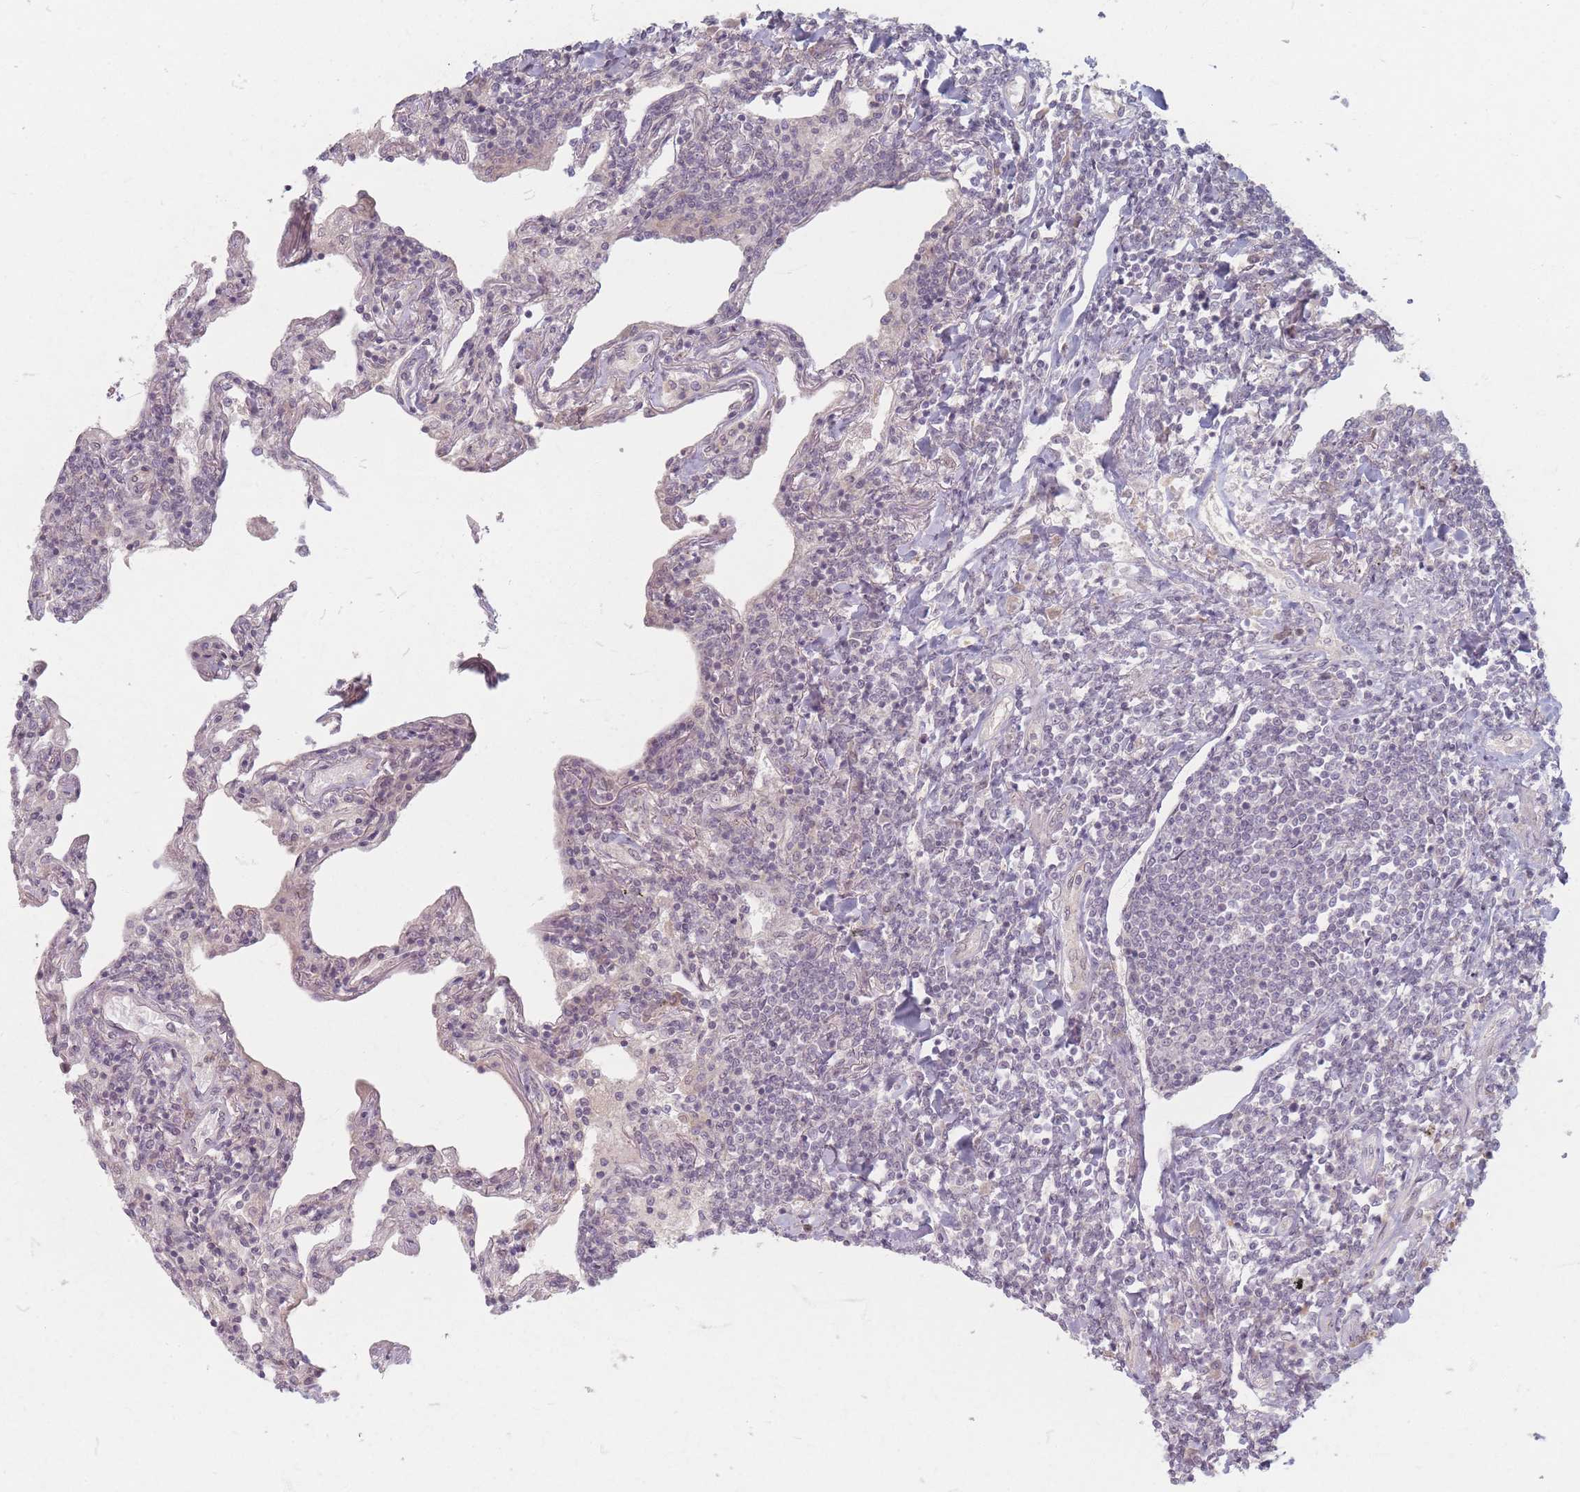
{"staining": {"intensity": "negative", "quantity": "none", "location": "none"}, "tissue": "lymphoma", "cell_type": "Tumor cells", "image_type": "cancer", "snomed": [{"axis": "morphology", "description": "Malignant lymphoma, non-Hodgkin's type, Low grade"}, {"axis": "topography", "description": "Lung"}], "caption": "Immunohistochemistry image of neoplastic tissue: malignant lymphoma, non-Hodgkin's type (low-grade) stained with DAB displays no significant protein positivity in tumor cells.", "gene": "GABRA6", "patient": {"sex": "female", "age": 71}}